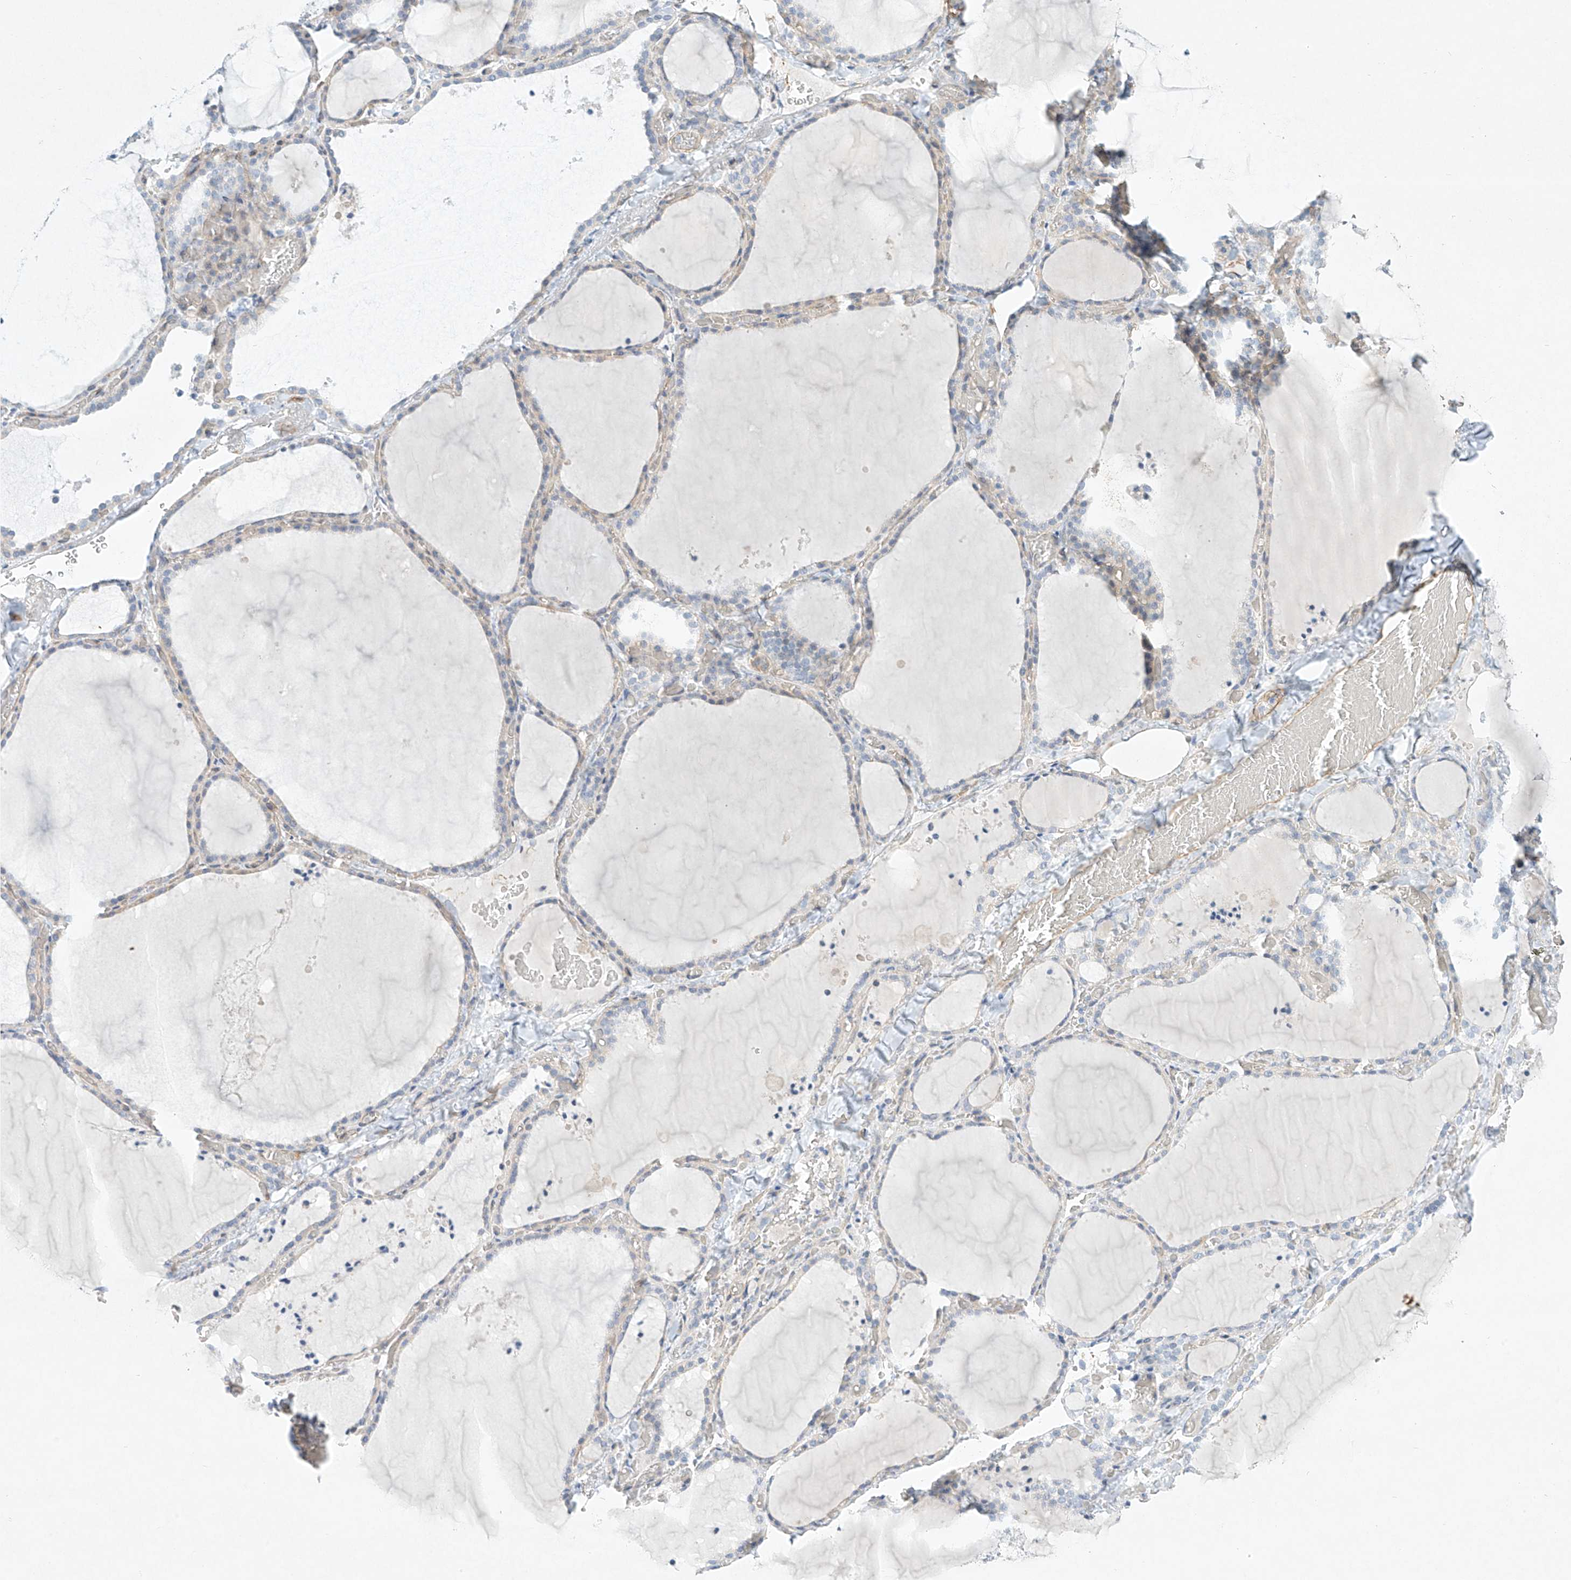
{"staining": {"intensity": "negative", "quantity": "none", "location": "none"}, "tissue": "thyroid gland", "cell_type": "Glandular cells", "image_type": "normal", "snomed": [{"axis": "morphology", "description": "Normal tissue, NOS"}, {"axis": "topography", "description": "Thyroid gland"}], "caption": "Thyroid gland was stained to show a protein in brown. There is no significant expression in glandular cells. (Brightfield microscopy of DAB immunohistochemistry at high magnification).", "gene": "REEP2", "patient": {"sex": "female", "age": 22}}